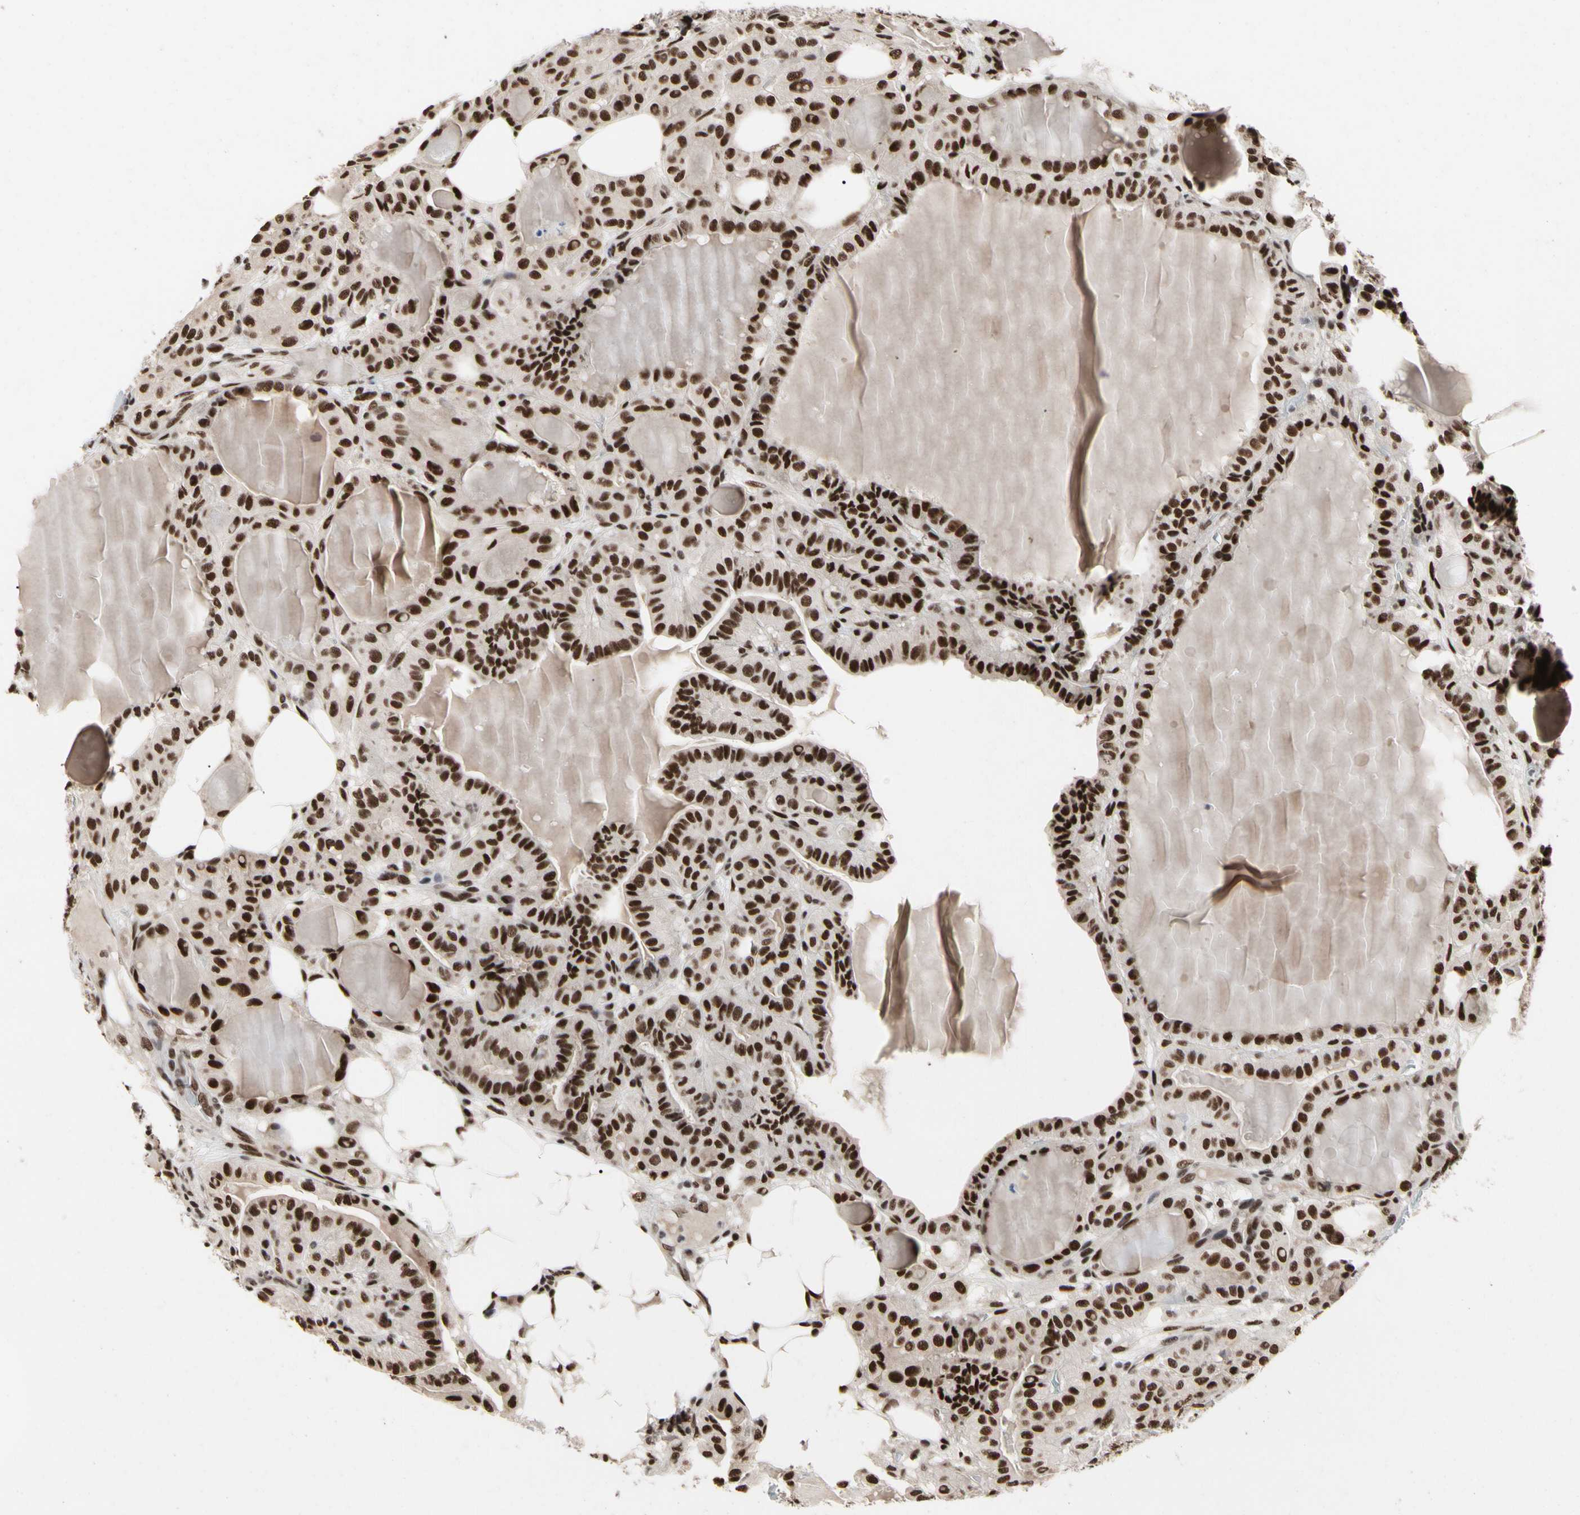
{"staining": {"intensity": "strong", "quantity": ">75%", "location": "nuclear"}, "tissue": "thyroid cancer", "cell_type": "Tumor cells", "image_type": "cancer", "snomed": [{"axis": "morphology", "description": "Papillary adenocarcinoma, NOS"}, {"axis": "topography", "description": "Thyroid gland"}], "caption": "Papillary adenocarcinoma (thyroid) stained for a protein (brown) shows strong nuclear positive staining in about >75% of tumor cells.", "gene": "FAM98B", "patient": {"sex": "male", "age": 77}}